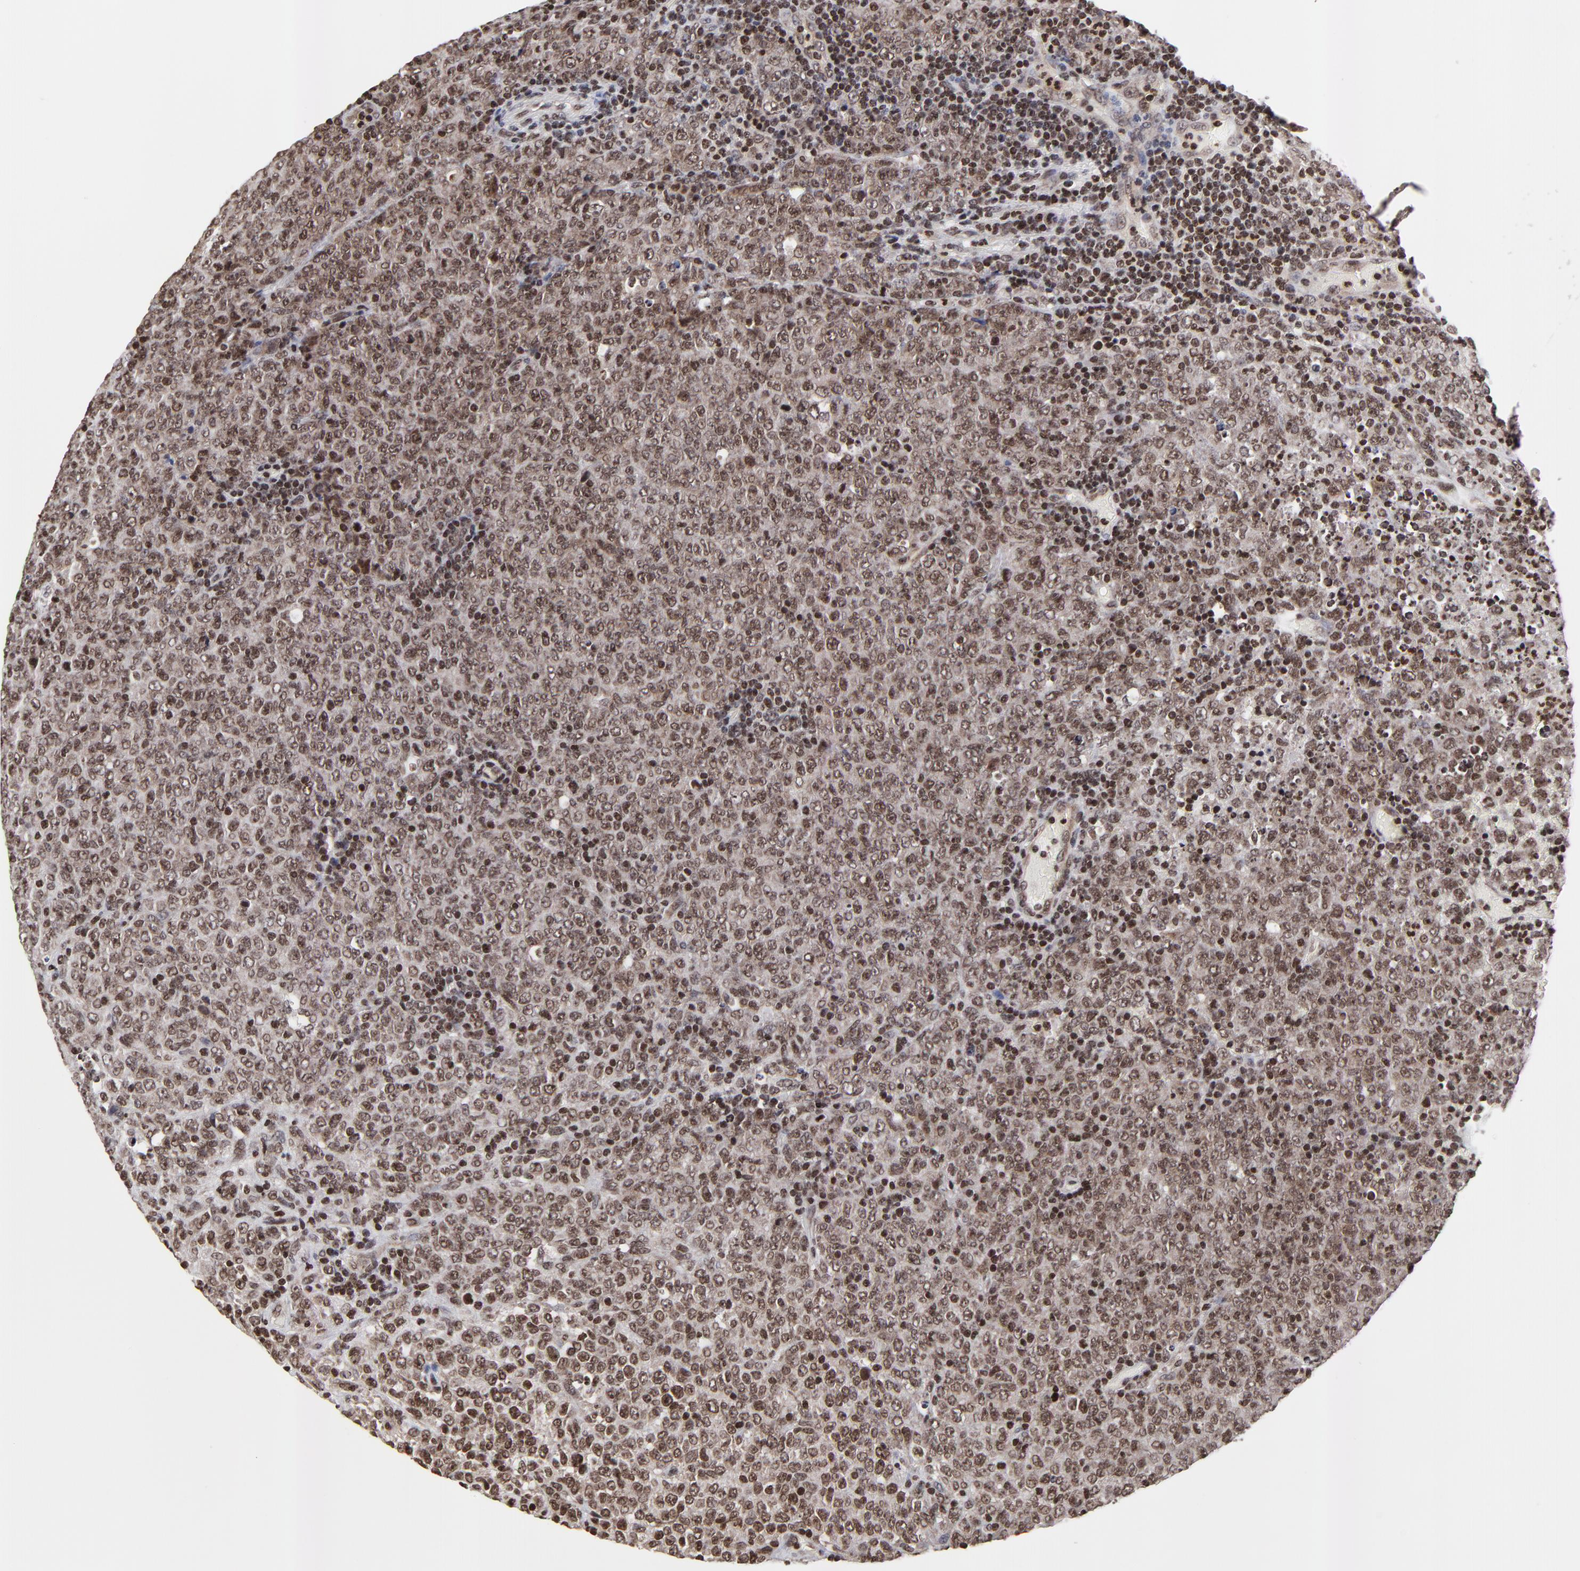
{"staining": {"intensity": "moderate", "quantity": ">75%", "location": "cytoplasmic/membranous,nuclear"}, "tissue": "lymphoma", "cell_type": "Tumor cells", "image_type": "cancer", "snomed": [{"axis": "morphology", "description": "Malignant lymphoma, non-Hodgkin's type, High grade"}, {"axis": "topography", "description": "Tonsil"}], "caption": "Human lymphoma stained with a protein marker displays moderate staining in tumor cells.", "gene": "ZNF777", "patient": {"sex": "female", "age": 36}}